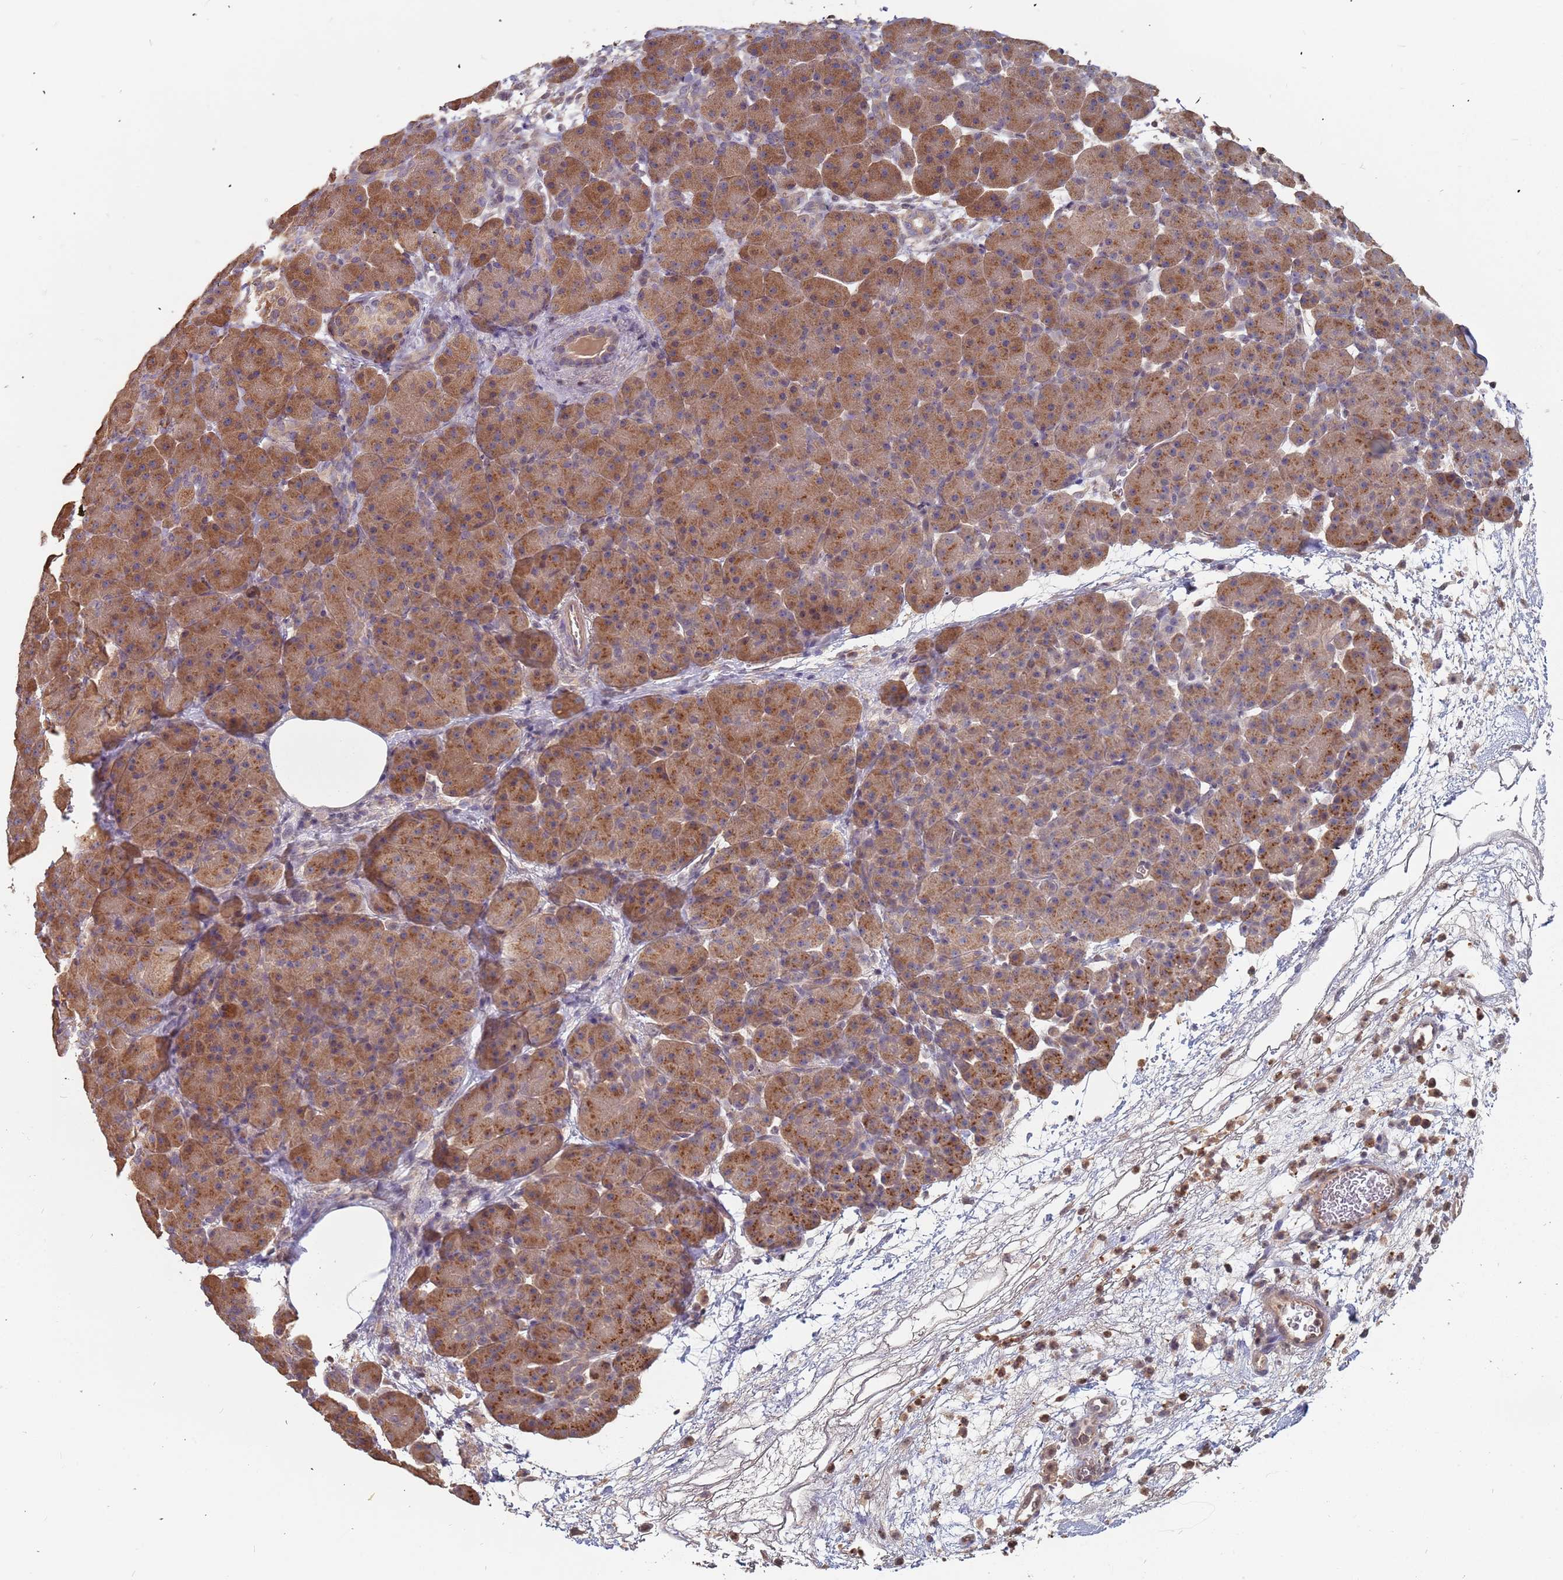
{"staining": {"intensity": "moderate", "quantity": ">75%", "location": "cytoplasmic/membranous"}, "tissue": "pancreas", "cell_type": "Exocrine glandular cells", "image_type": "normal", "snomed": [{"axis": "morphology", "description": "Normal tissue, NOS"}, {"axis": "topography", "description": "Pancreas"}], "caption": "This histopathology image shows immunohistochemistry (IHC) staining of normal pancreas, with medium moderate cytoplasmic/membranous positivity in approximately >75% of exocrine glandular cells.", "gene": "TCEANC2", "patient": {"sex": "male", "age": 66}}